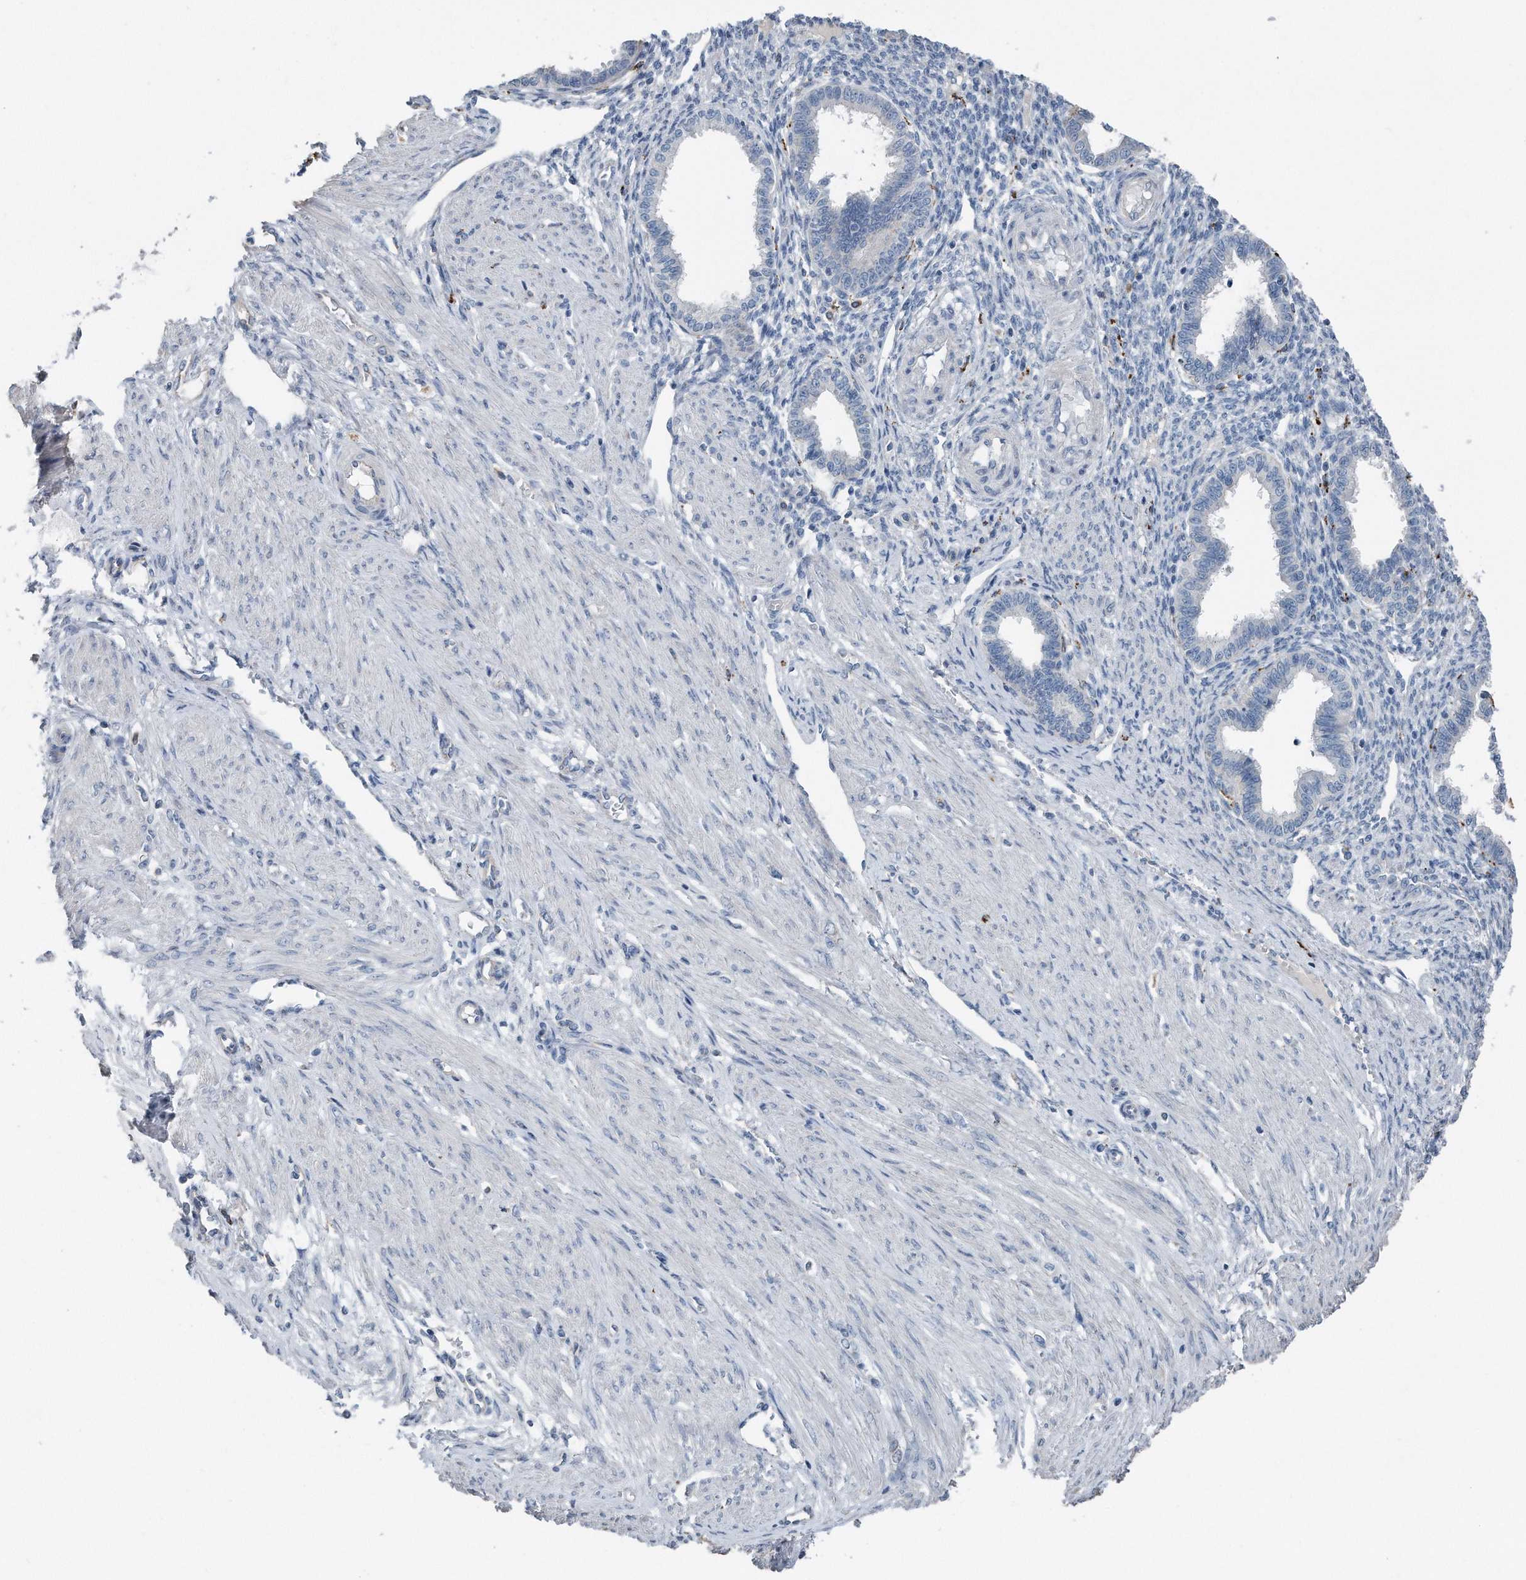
{"staining": {"intensity": "negative", "quantity": "none", "location": "none"}, "tissue": "endometrium", "cell_type": "Cells in endometrial stroma", "image_type": "normal", "snomed": [{"axis": "morphology", "description": "Normal tissue, NOS"}, {"axis": "topography", "description": "Endometrium"}], "caption": "DAB (3,3'-diaminobenzidine) immunohistochemical staining of normal human endometrium demonstrates no significant expression in cells in endometrial stroma.", "gene": "ZNF772", "patient": {"sex": "female", "age": 33}}